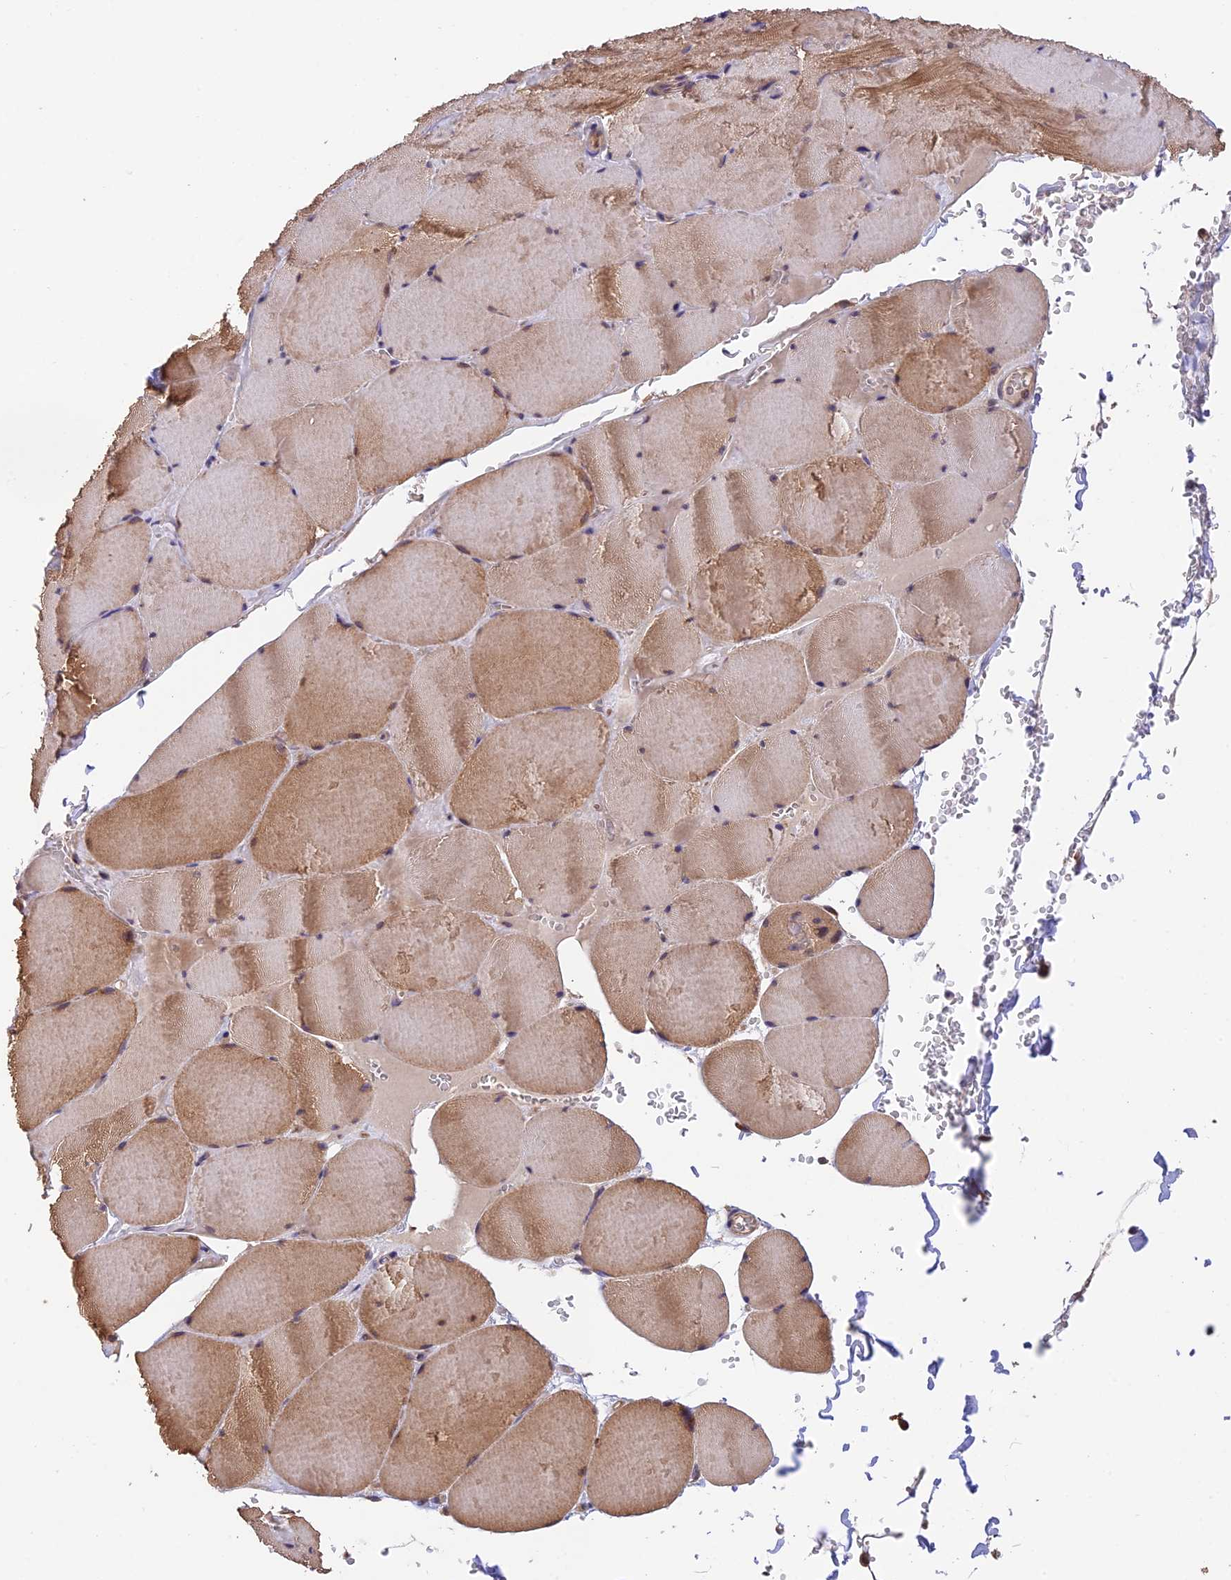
{"staining": {"intensity": "moderate", "quantity": "25%-75%", "location": "cytoplasmic/membranous"}, "tissue": "skeletal muscle", "cell_type": "Myocytes", "image_type": "normal", "snomed": [{"axis": "morphology", "description": "Normal tissue, NOS"}, {"axis": "topography", "description": "Skeletal muscle"}, {"axis": "topography", "description": "Head-Neck"}], "caption": "The immunohistochemical stain labels moderate cytoplasmic/membranous staining in myocytes of unremarkable skeletal muscle.", "gene": "MNS1", "patient": {"sex": "male", "age": 66}}